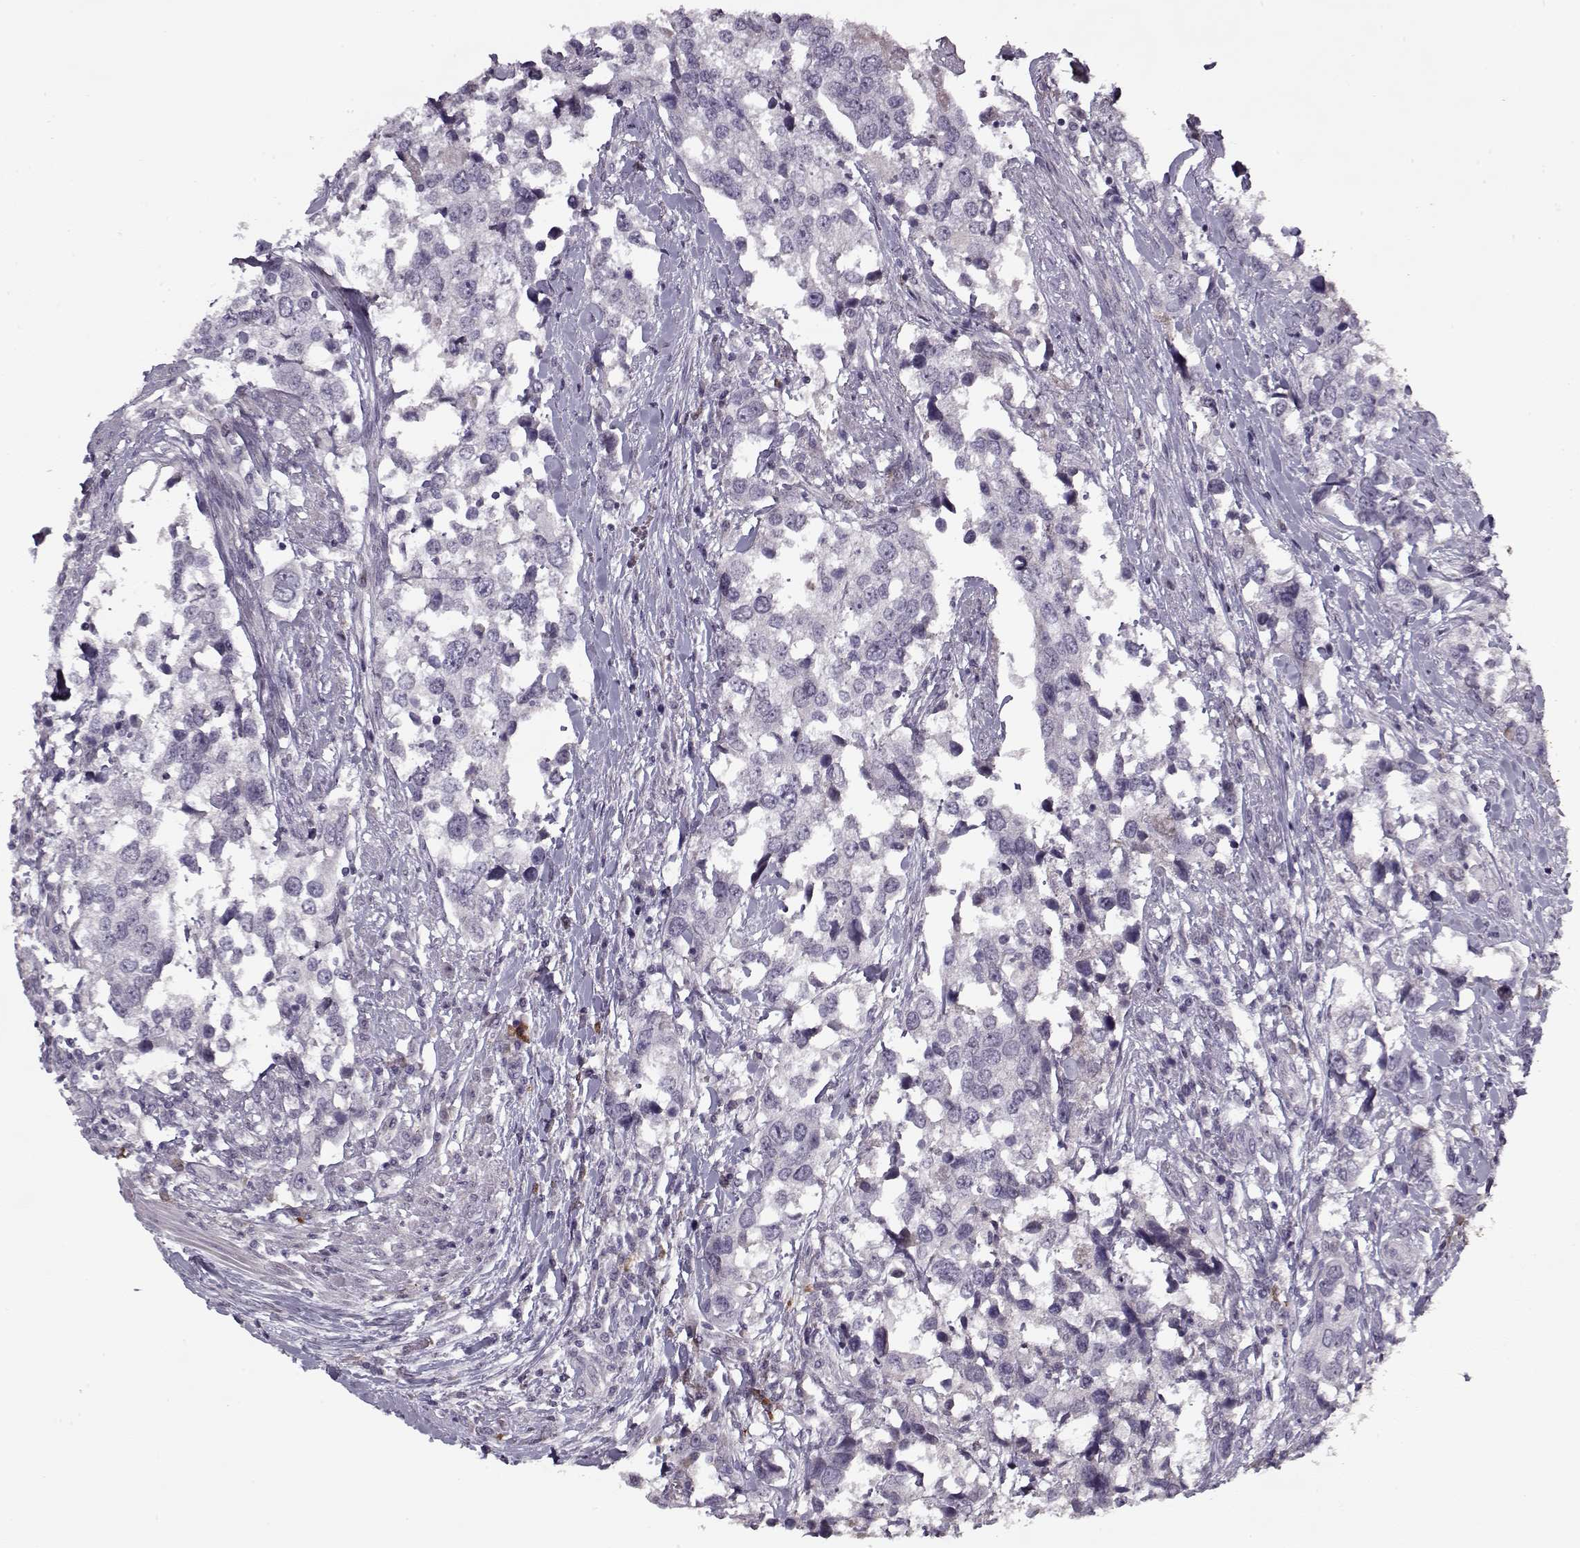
{"staining": {"intensity": "negative", "quantity": "none", "location": "none"}, "tissue": "urothelial cancer", "cell_type": "Tumor cells", "image_type": "cancer", "snomed": [{"axis": "morphology", "description": "Urothelial carcinoma, NOS"}, {"axis": "morphology", "description": "Urothelial carcinoma, High grade"}, {"axis": "topography", "description": "Urinary bladder"}], "caption": "Urothelial carcinoma (high-grade) stained for a protein using immunohistochemistry demonstrates no staining tumor cells.", "gene": "KRT9", "patient": {"sex": "male", "age": 63}}